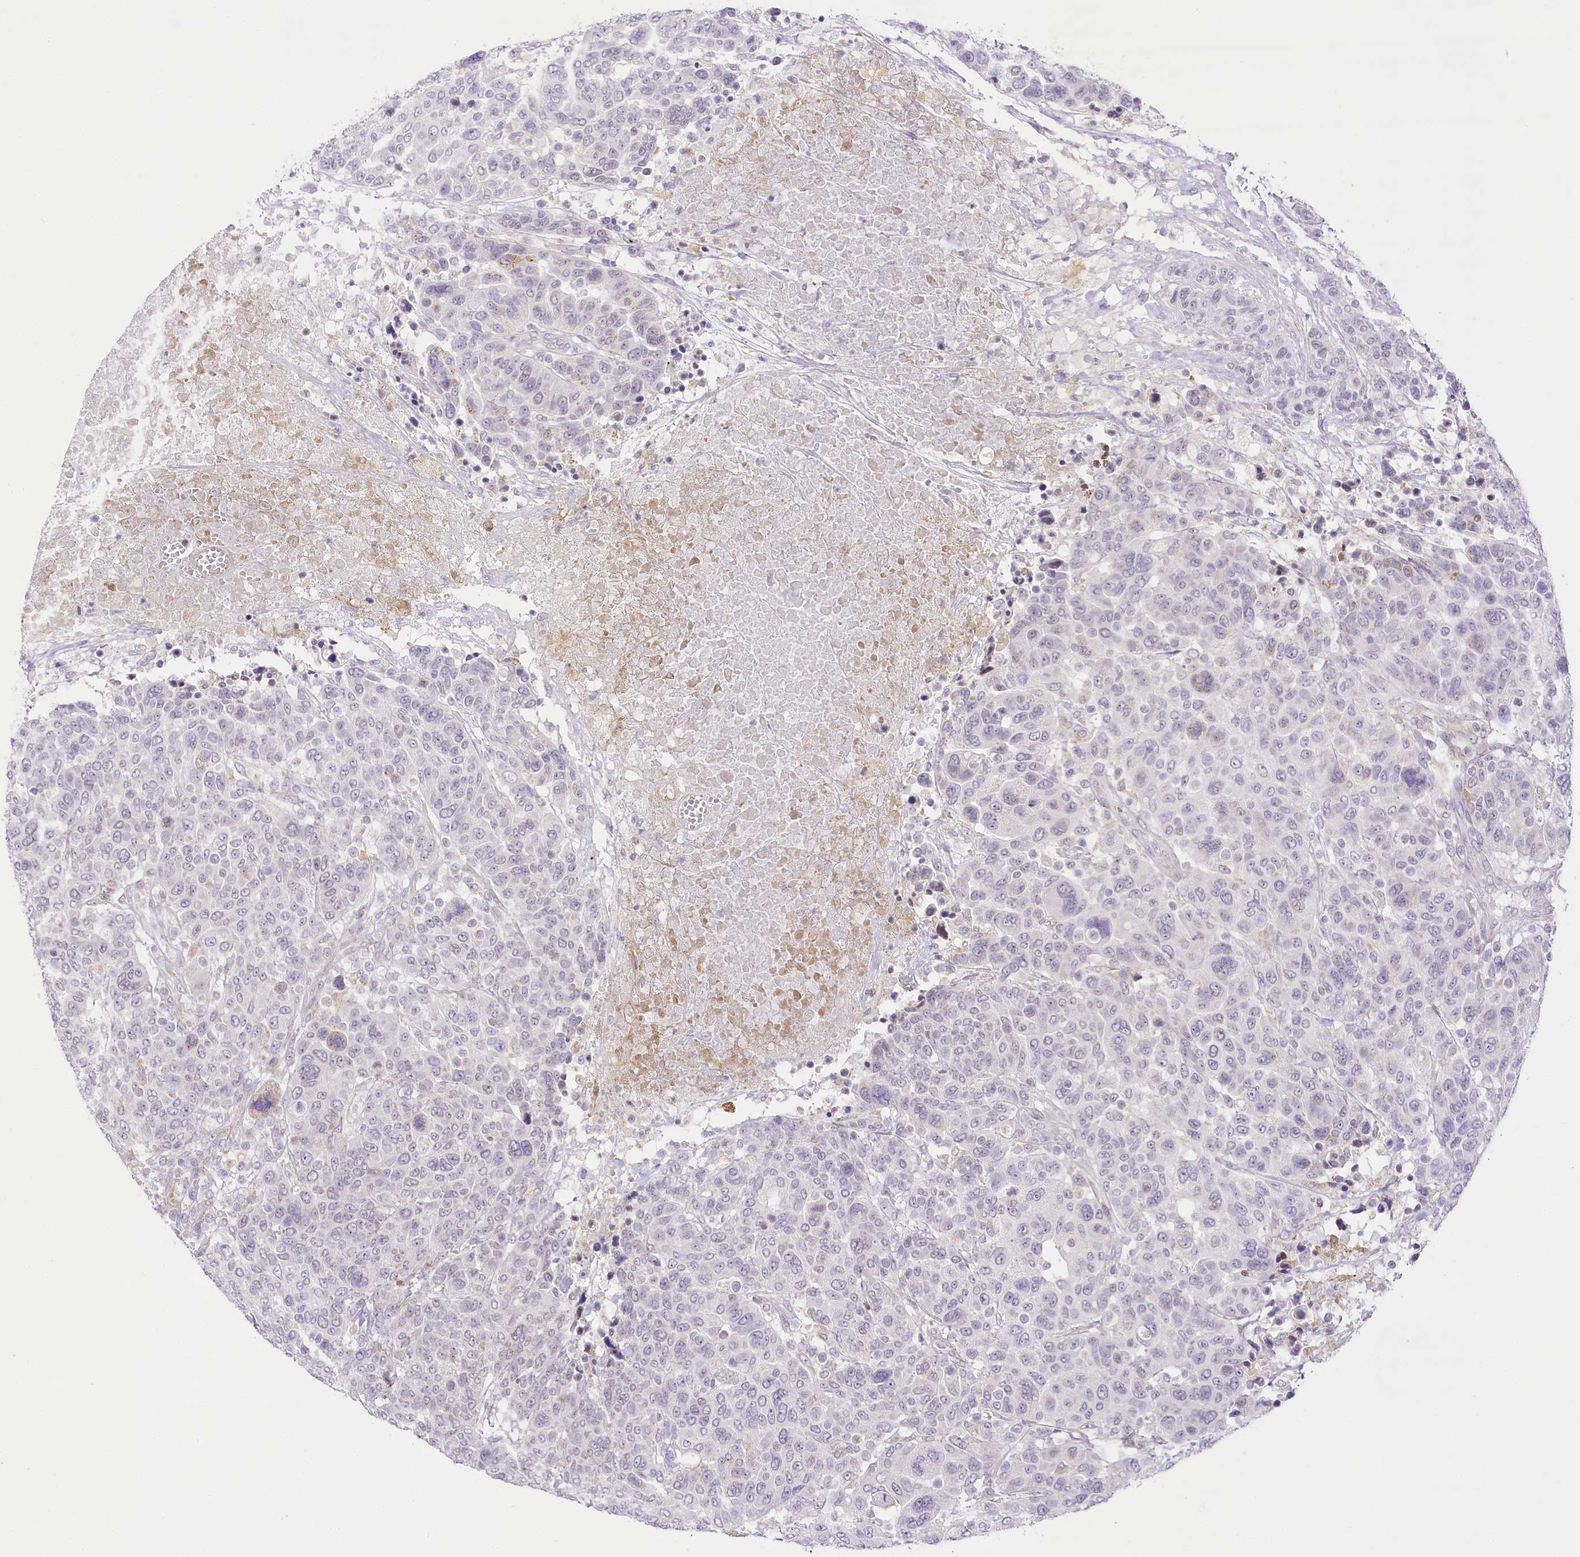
{"staining": {"intensity": "negative", "quantity": "none", "location": "none"}, "tissue": "breast cancer", "cell_type": "Tumor cells", "image_type": "cancer", "snomed": [{"axis": "morphology", "description": "Duct carcinoma"}, {"axis": "topography", "description": "Breast"}], "caption": "Immunohistochemistry (IHC) image of neoplastic tissue: human breast cancer stained with DAB displays no significant protein expression in tumor cells.", "gene": "CCDC30", "patient": {"sex": "female", "age": 37}}